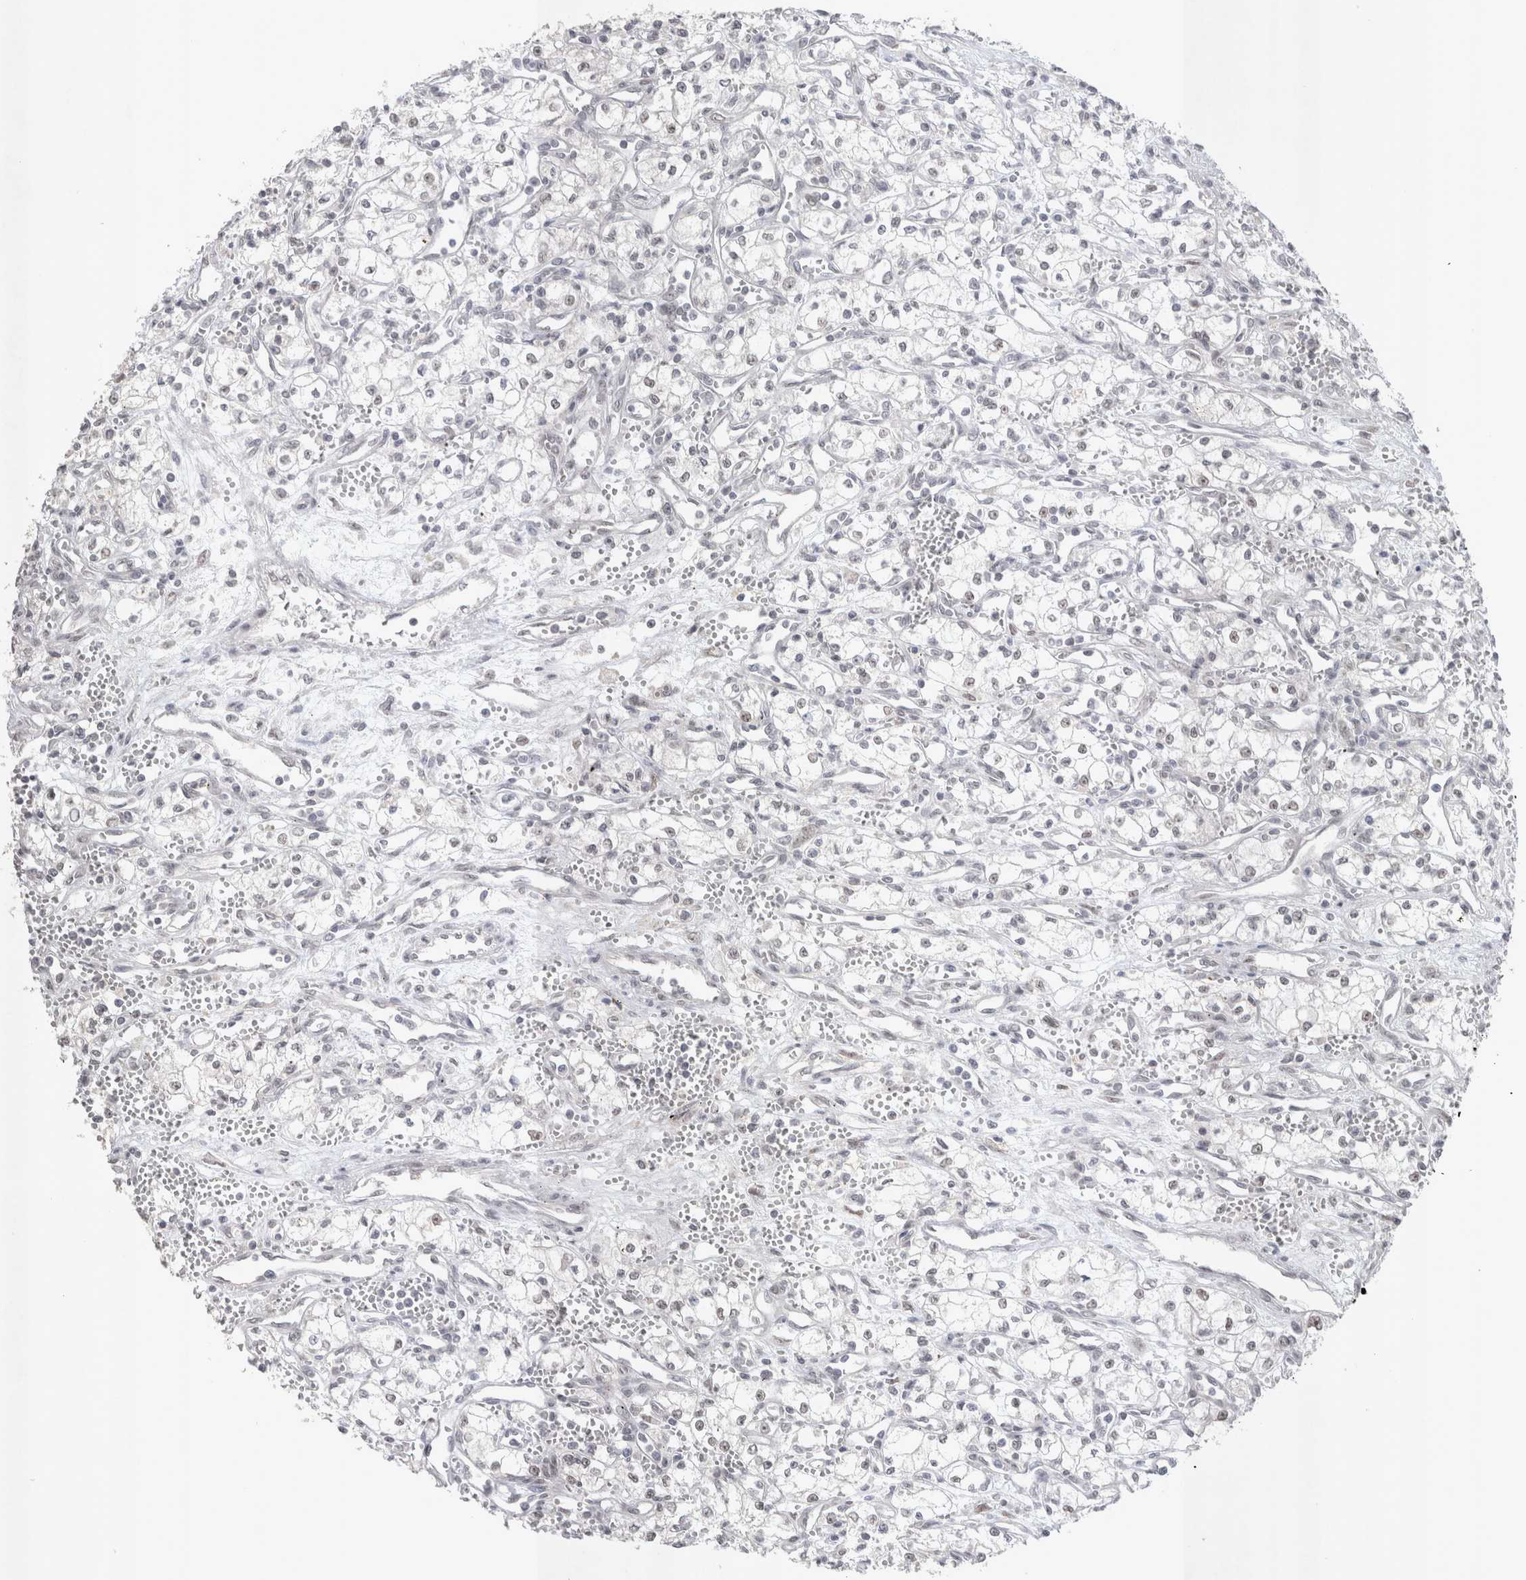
{"staining": {"intensity": "negative", "quantity": "none", "location": "none"}, "tissue": "renal cancer", "cell_type": "Tumor cells", "image_type": "cancer", "snomed": [{"axis": "morphology", "description": "Adenocarcinoma, NOS"}, {"axis": "topography", "description": "Kidney"}], "caption": "Photomicrograph shows no significant protein expression in tumor cells of adenocarcinoma (renal).", "gene": "RECQL4", "patient": {"sex": "male", "age": 59}}